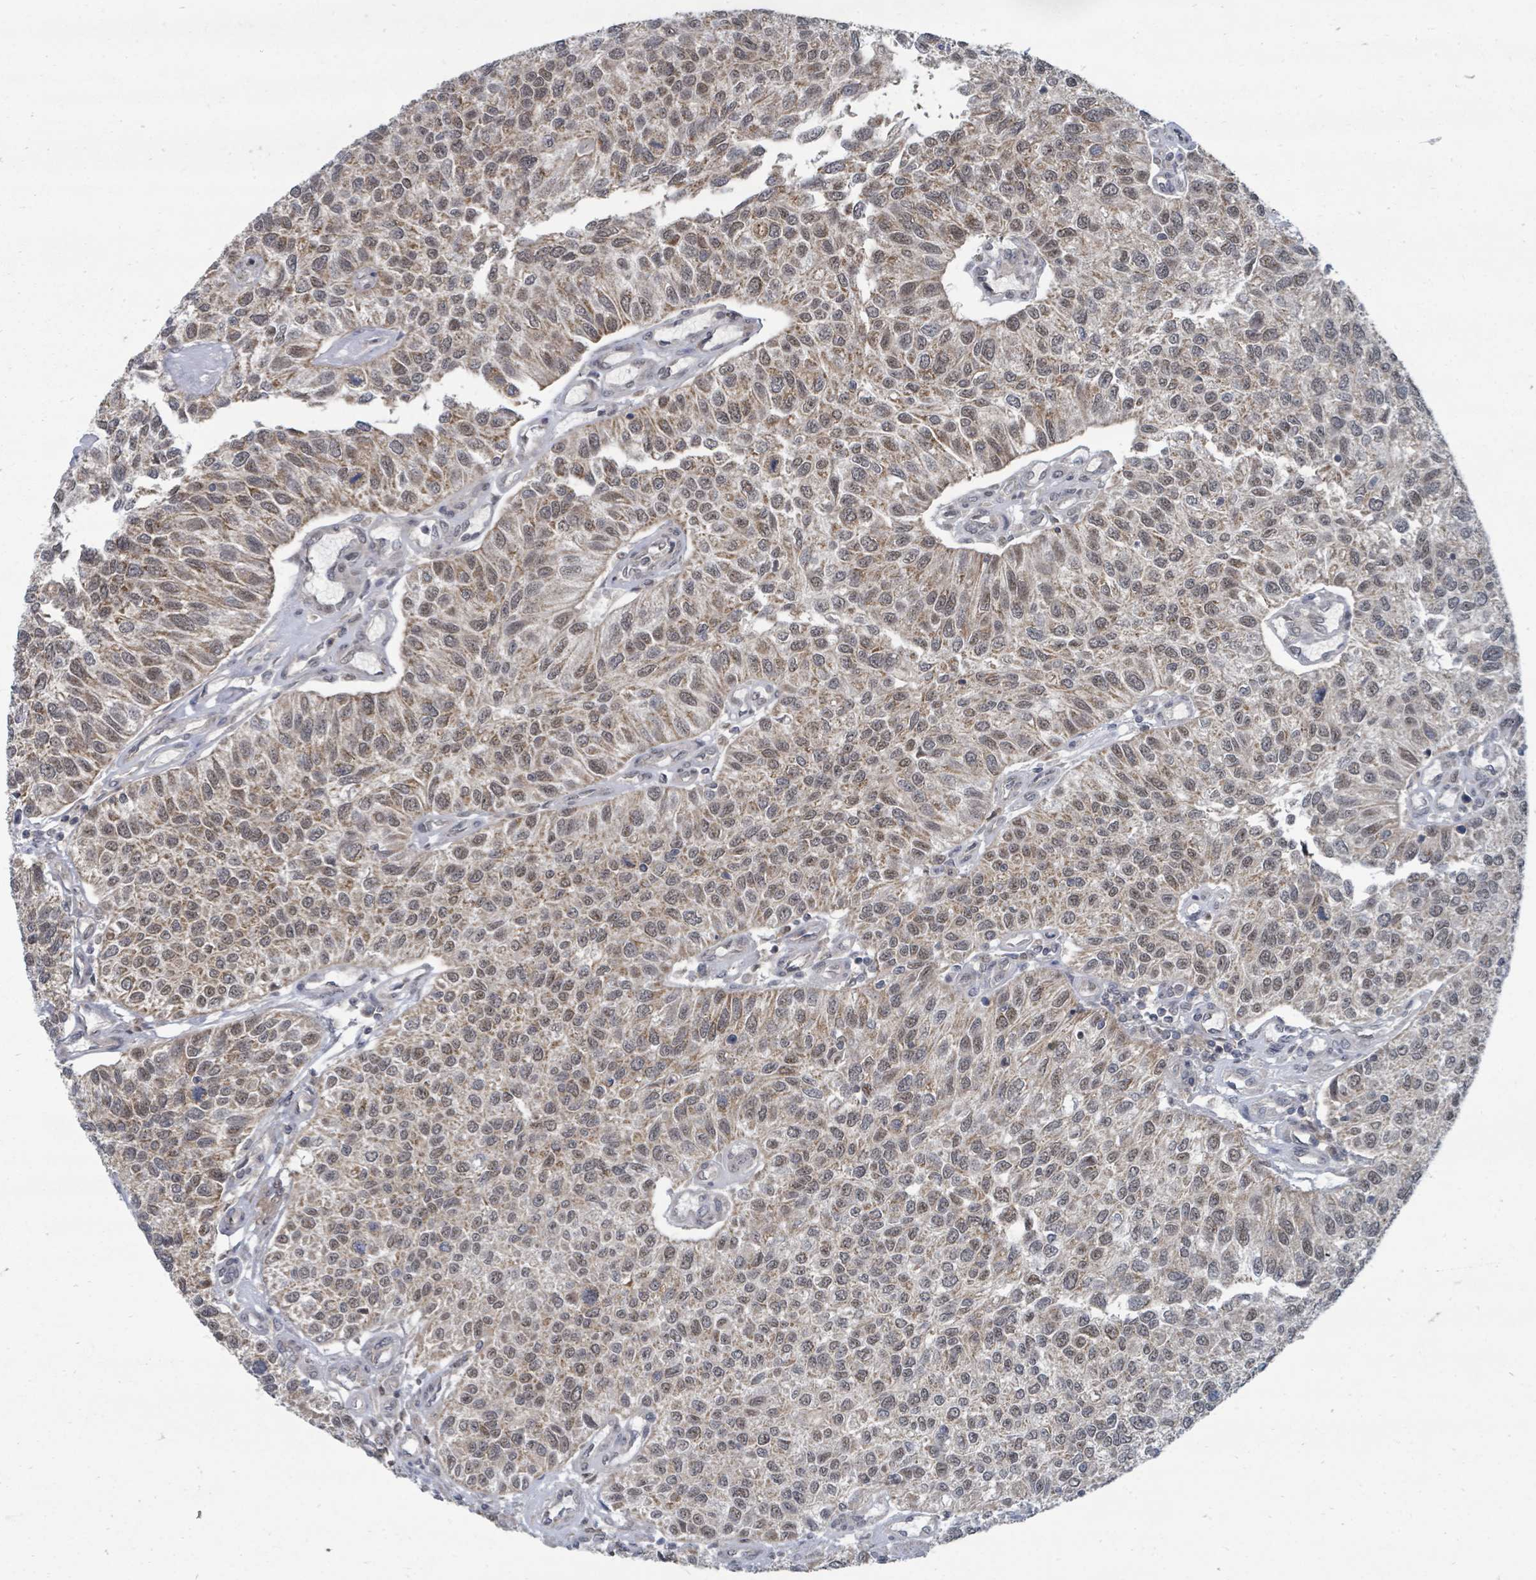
{"staining": {"intensity": "moderate", "quantity": ">75%", "location": "cytoplasmic/membranous"}, "tissue": "urothelial cancer", "cell_type": "Tumor cells", "image_type": "cancer", "snomed": [{"axis": "morphology", "description": "Urothelial carcinoma, NOS"}, {"axis": "topography", "description": "Urinary bladder"}], "caption": "Protein staining exhibits moderate cytoplasmic/membranous expression in approximately >75% of tumor cells in urothelial cancer. (DAB IHC, brown staining for protein, blue staining for nuclei).", "gene": "MAGOHB", "patient": {"sex": "male", "age": 55}}